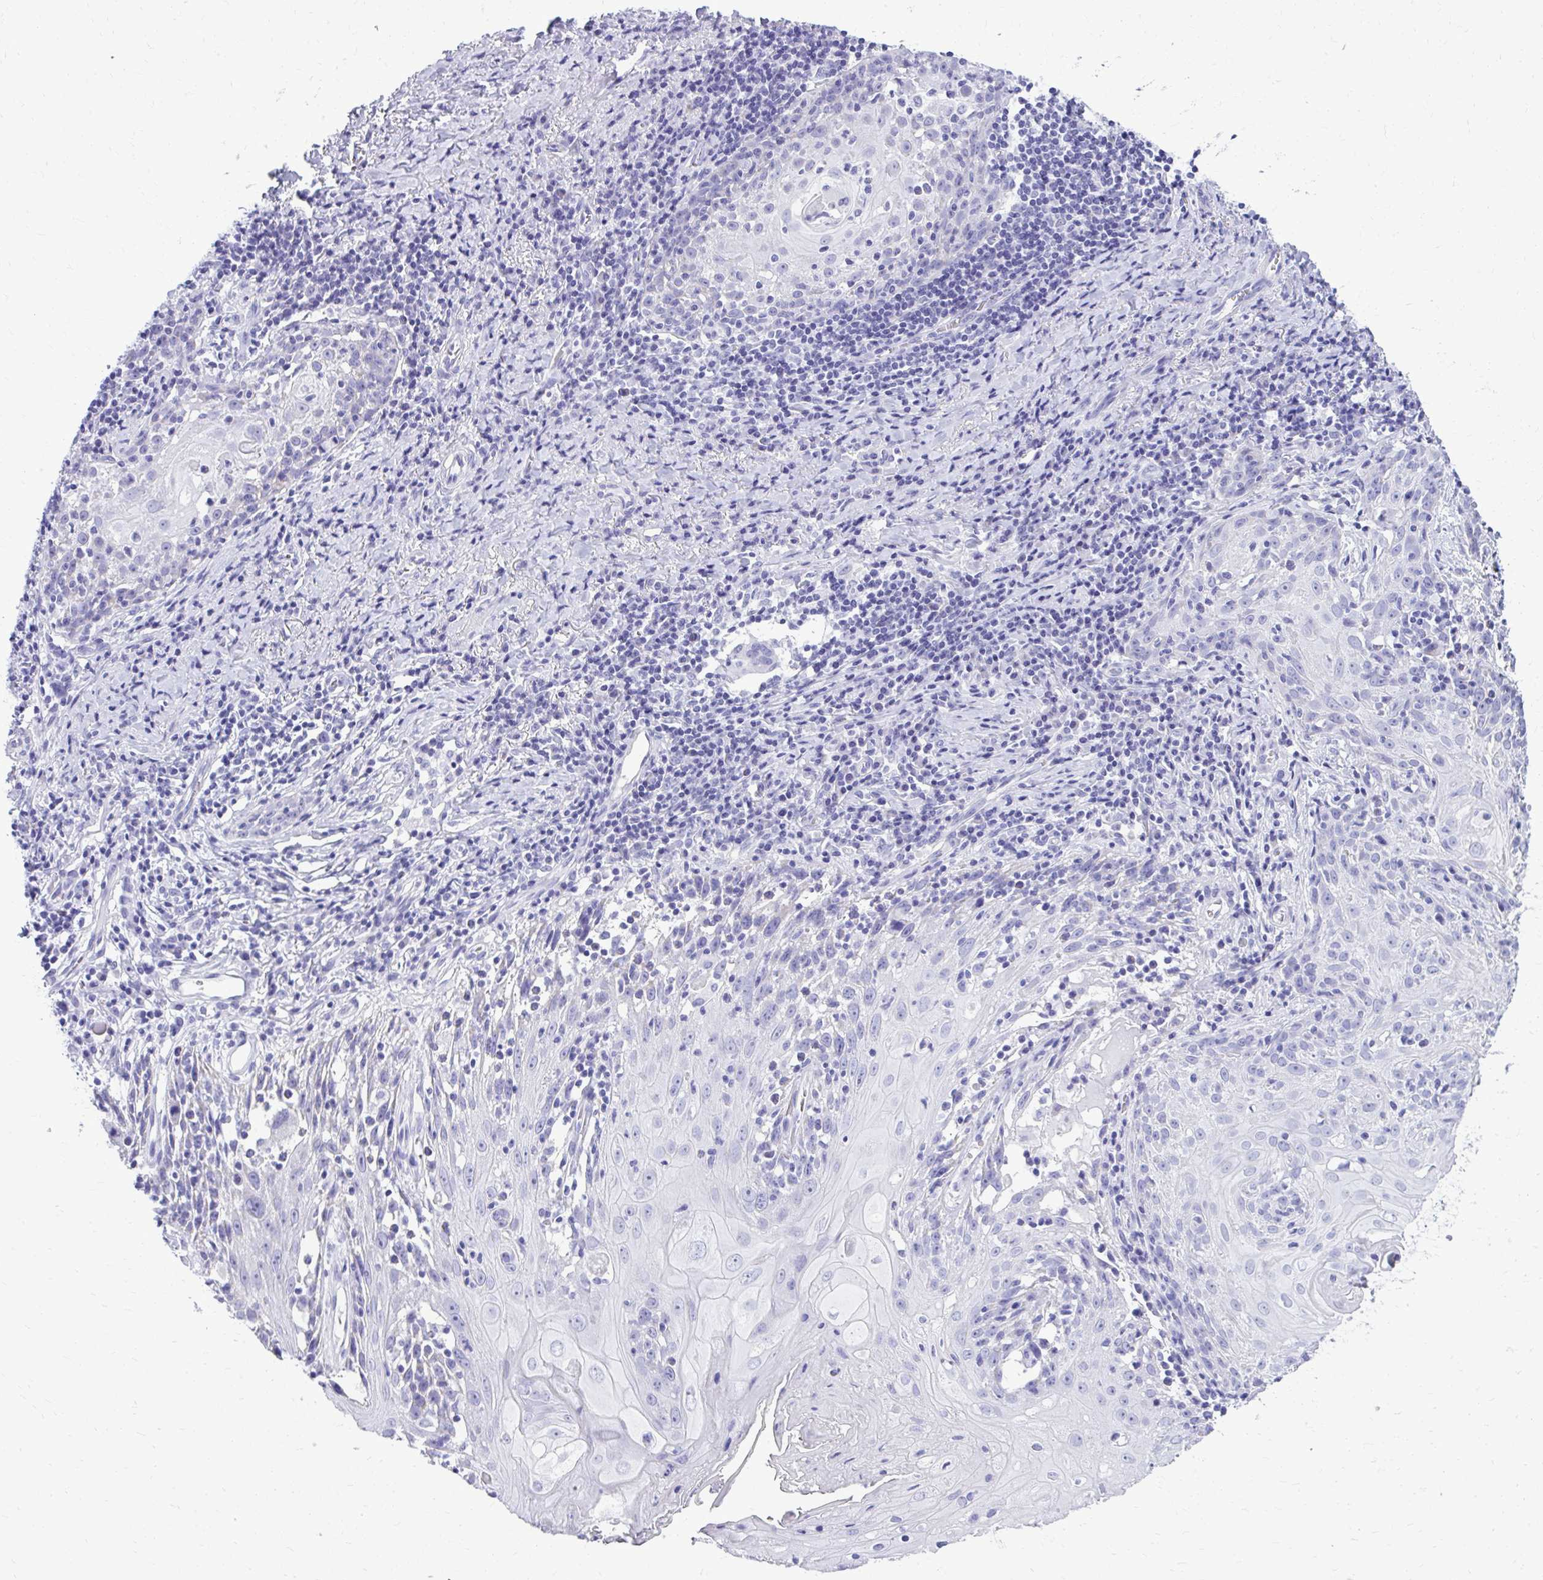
{"staining": {"intensity": "negative", "quantity": "none", "location": "none"}, "tissue": "skin cancer", "cell_type": "Tumor cells", "image_type": "cancer", "snomed": [{"axis": "morphology", "description": "Squamous cell carcinoma, NOS"}, {"axis": "topography", "description": "Skin"}, {"axis": "topography", "description": "Vulva"}], "caption": "DAB (3,3'-diaminobenzidine) immunohistochemical staining of skin squamous cell carcinoma shows no significant positivity in tumor cells.", "gene": "RALYL", "patient": {"sex": "female", "age": 76}}